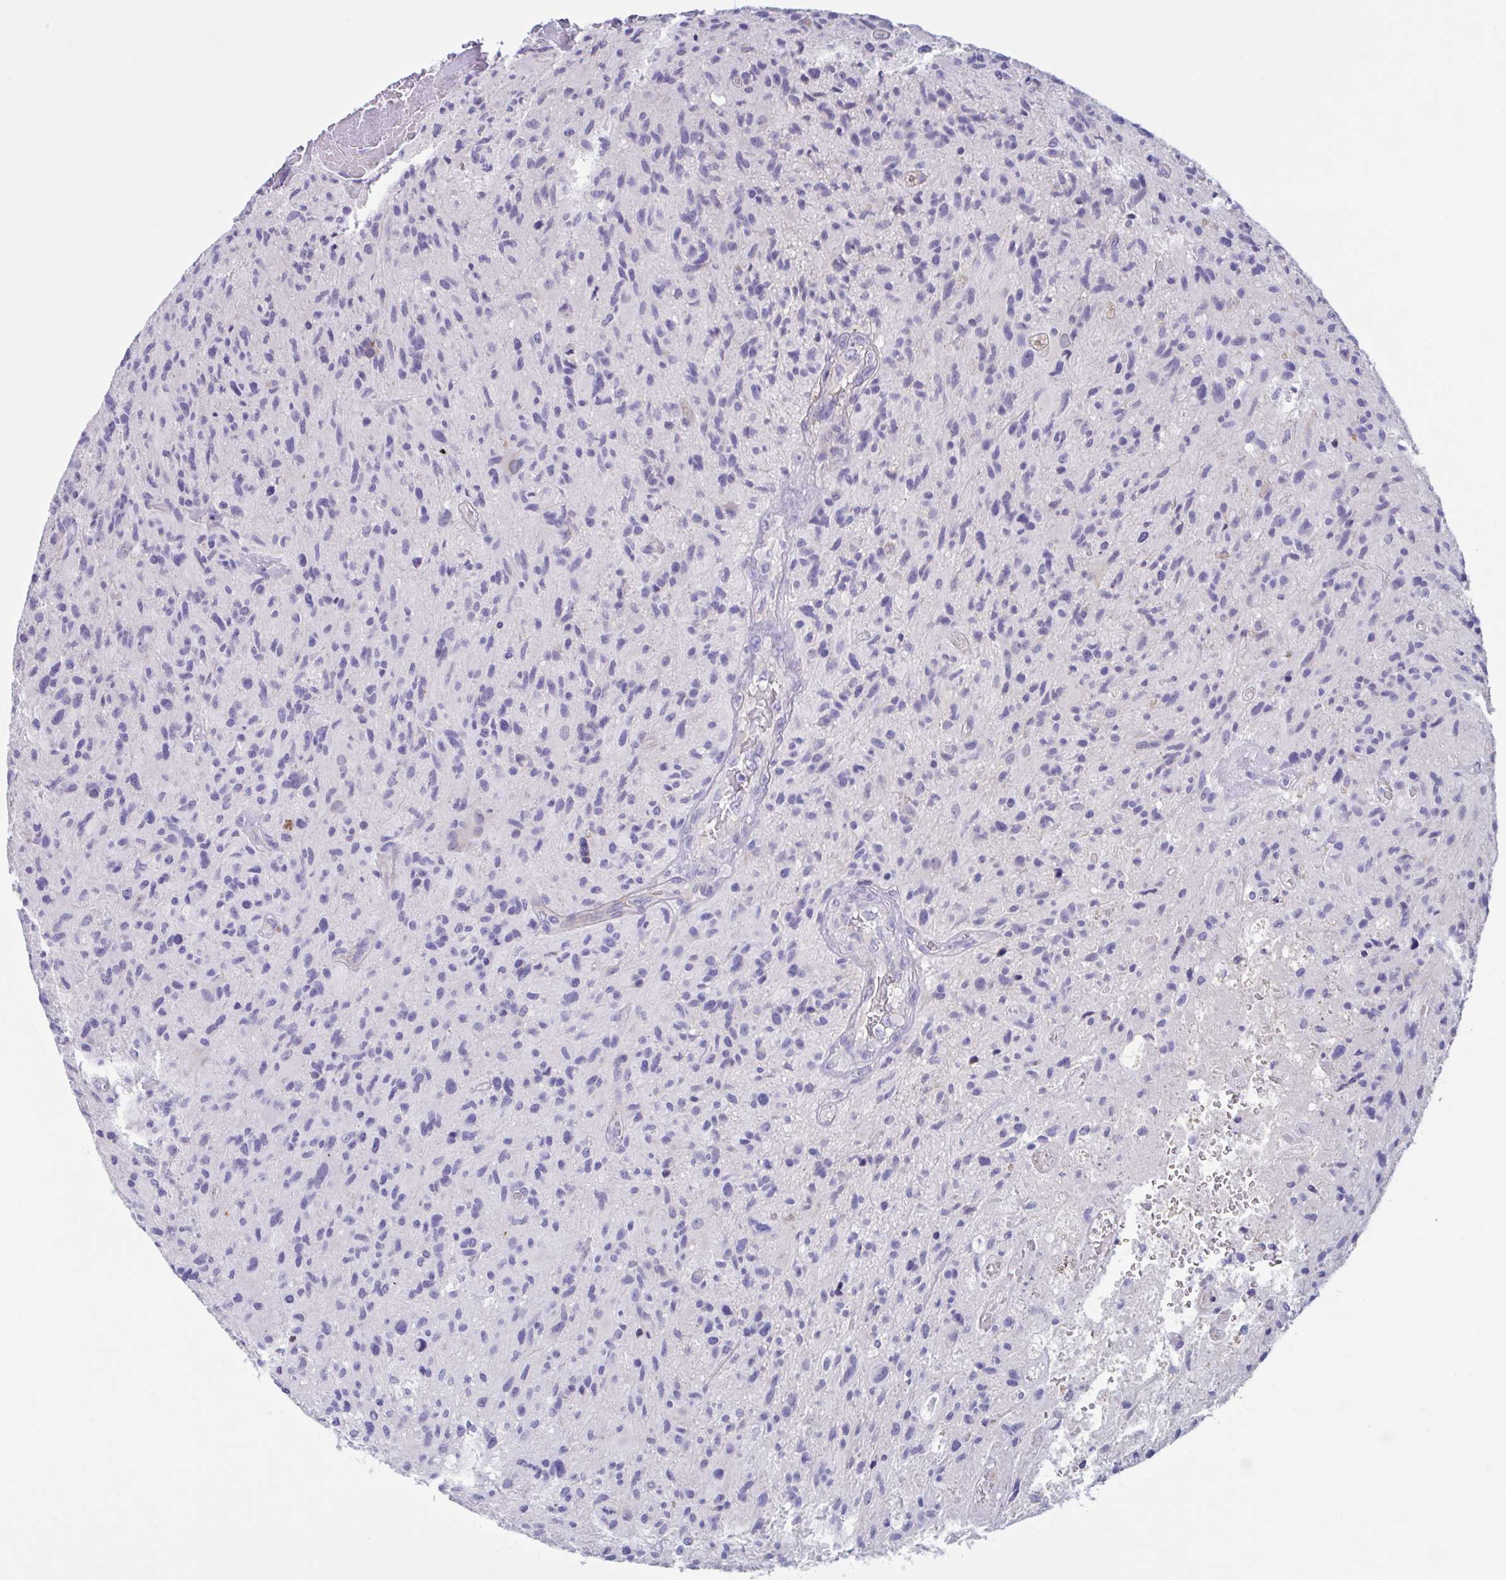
{"staining": {"intensity": "negative", "quantity": "none", "location": "none"}, "tissue": "glioma", "cell_type": "Tumor cells", "image_type": "cancer", "snomed": [{"axis": "morphology", "description": "Glioma, malignant, High grade"}, {"axis": "topography", "description": "Brain"}], "caption": "DAB immunohistochemical staining of human malignant glioma (high-grade) exhibits no significant expression in tumor cells. (Stains: DAB (3,3'-diaminobenzidine) immunohistochemistry with hematoxylin counter stain, Microscopy: brightfield microscopy at high magnification).", "gene": "MS4A14", "patient": {"sex": "female", "age": 70}}